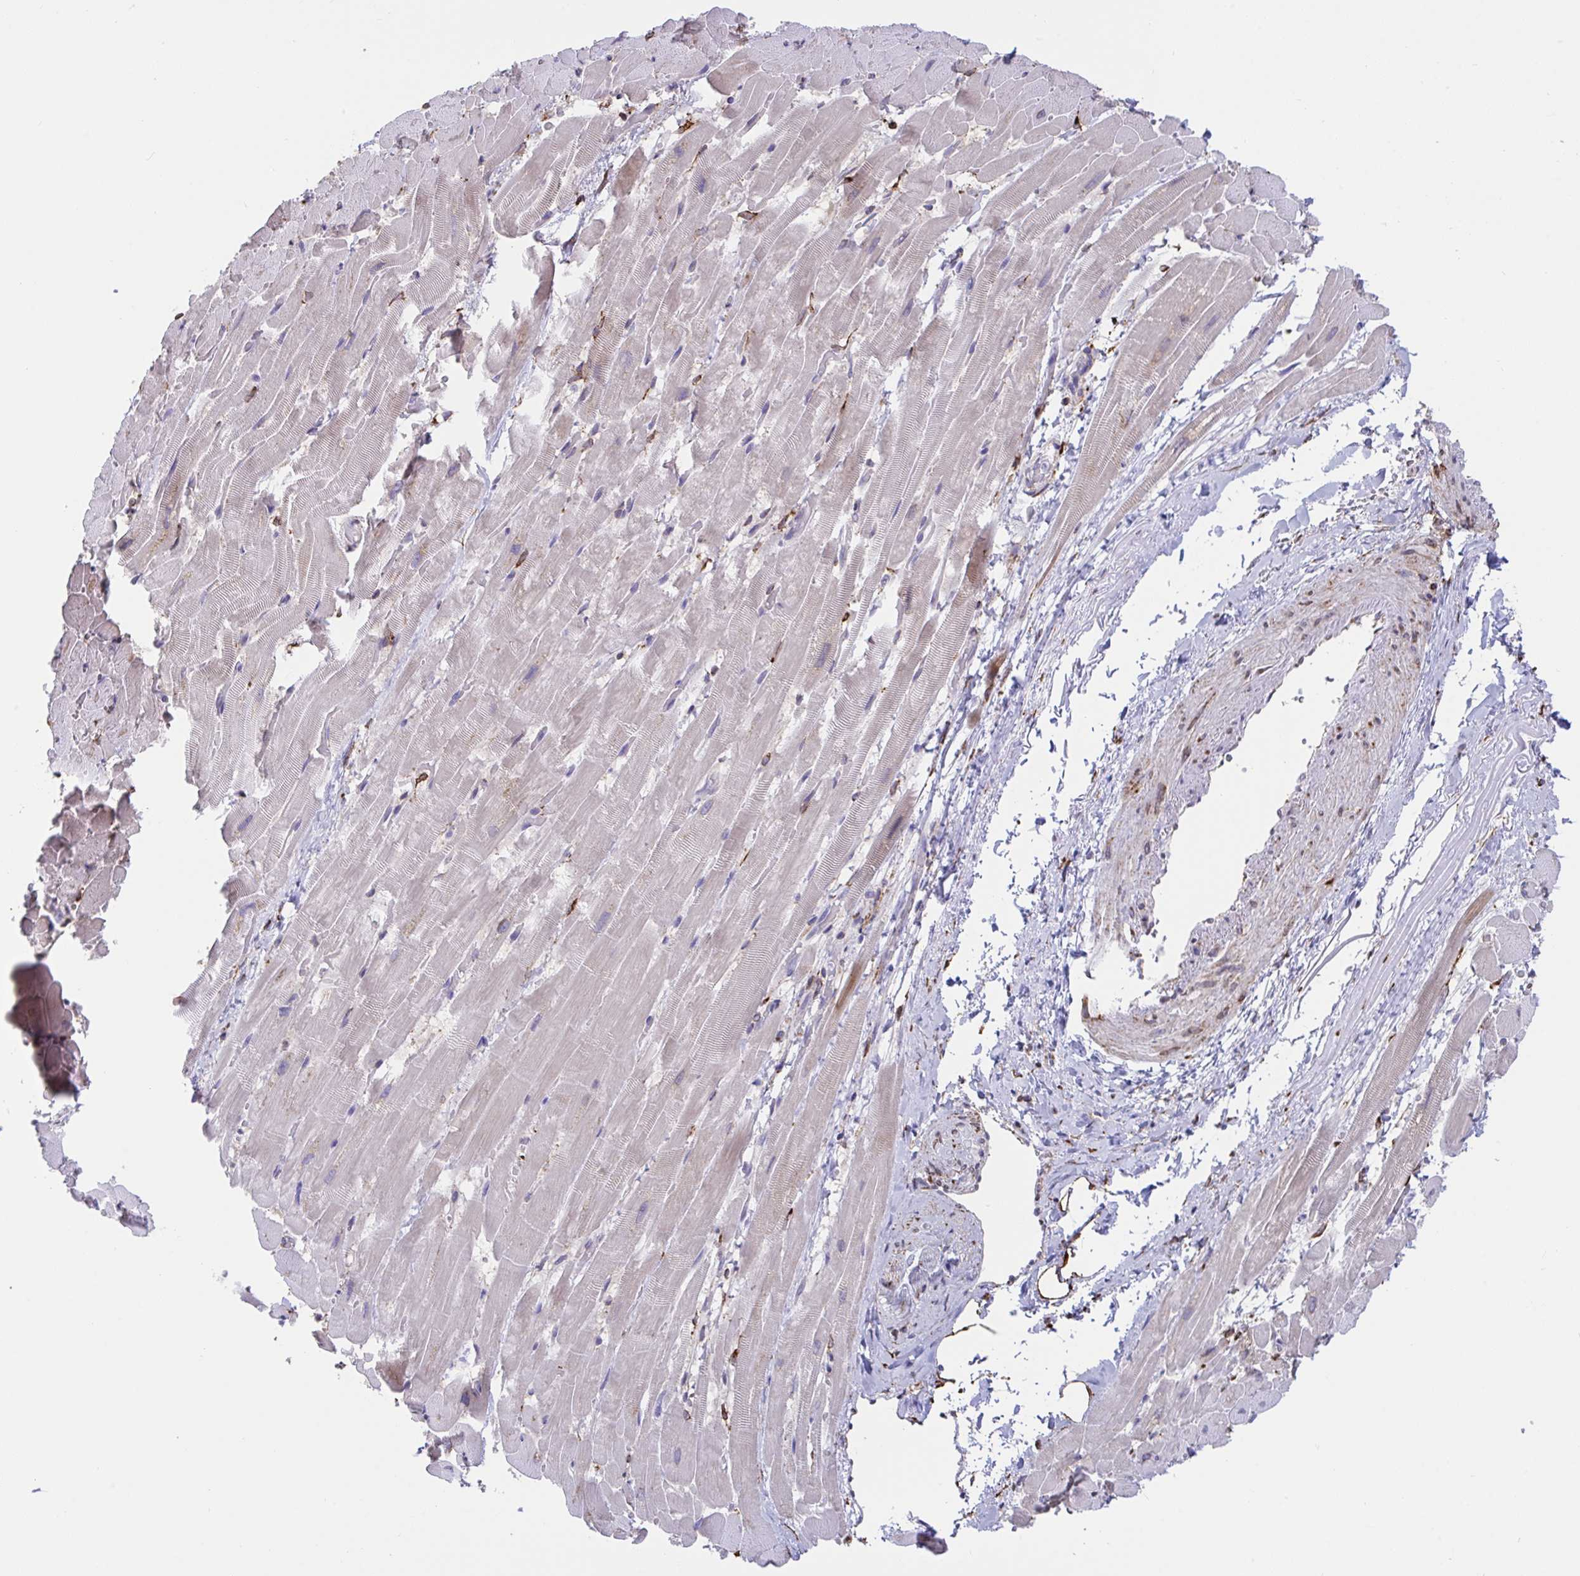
{"staining": {"intensity": "negative", "quantity": "none", "location": "none"}, "tissue": "heart muscle", "cell_type": "Cardiomyocytes", "image_type": "normal", "snomed": [{"axis": "morphology", "description": "Normal tissue, NOS"}, {"axis": "topography", "description": "Heart"}], "caption": "Image shows no protein expression in cardiomyocytes of benign heart muscle. The staining is performed using DAB brown chromogen with nuclei counter-stained in using hematoxylin.", "gene": "ASPH", "patient": {"sex": "male", "age": 37}}